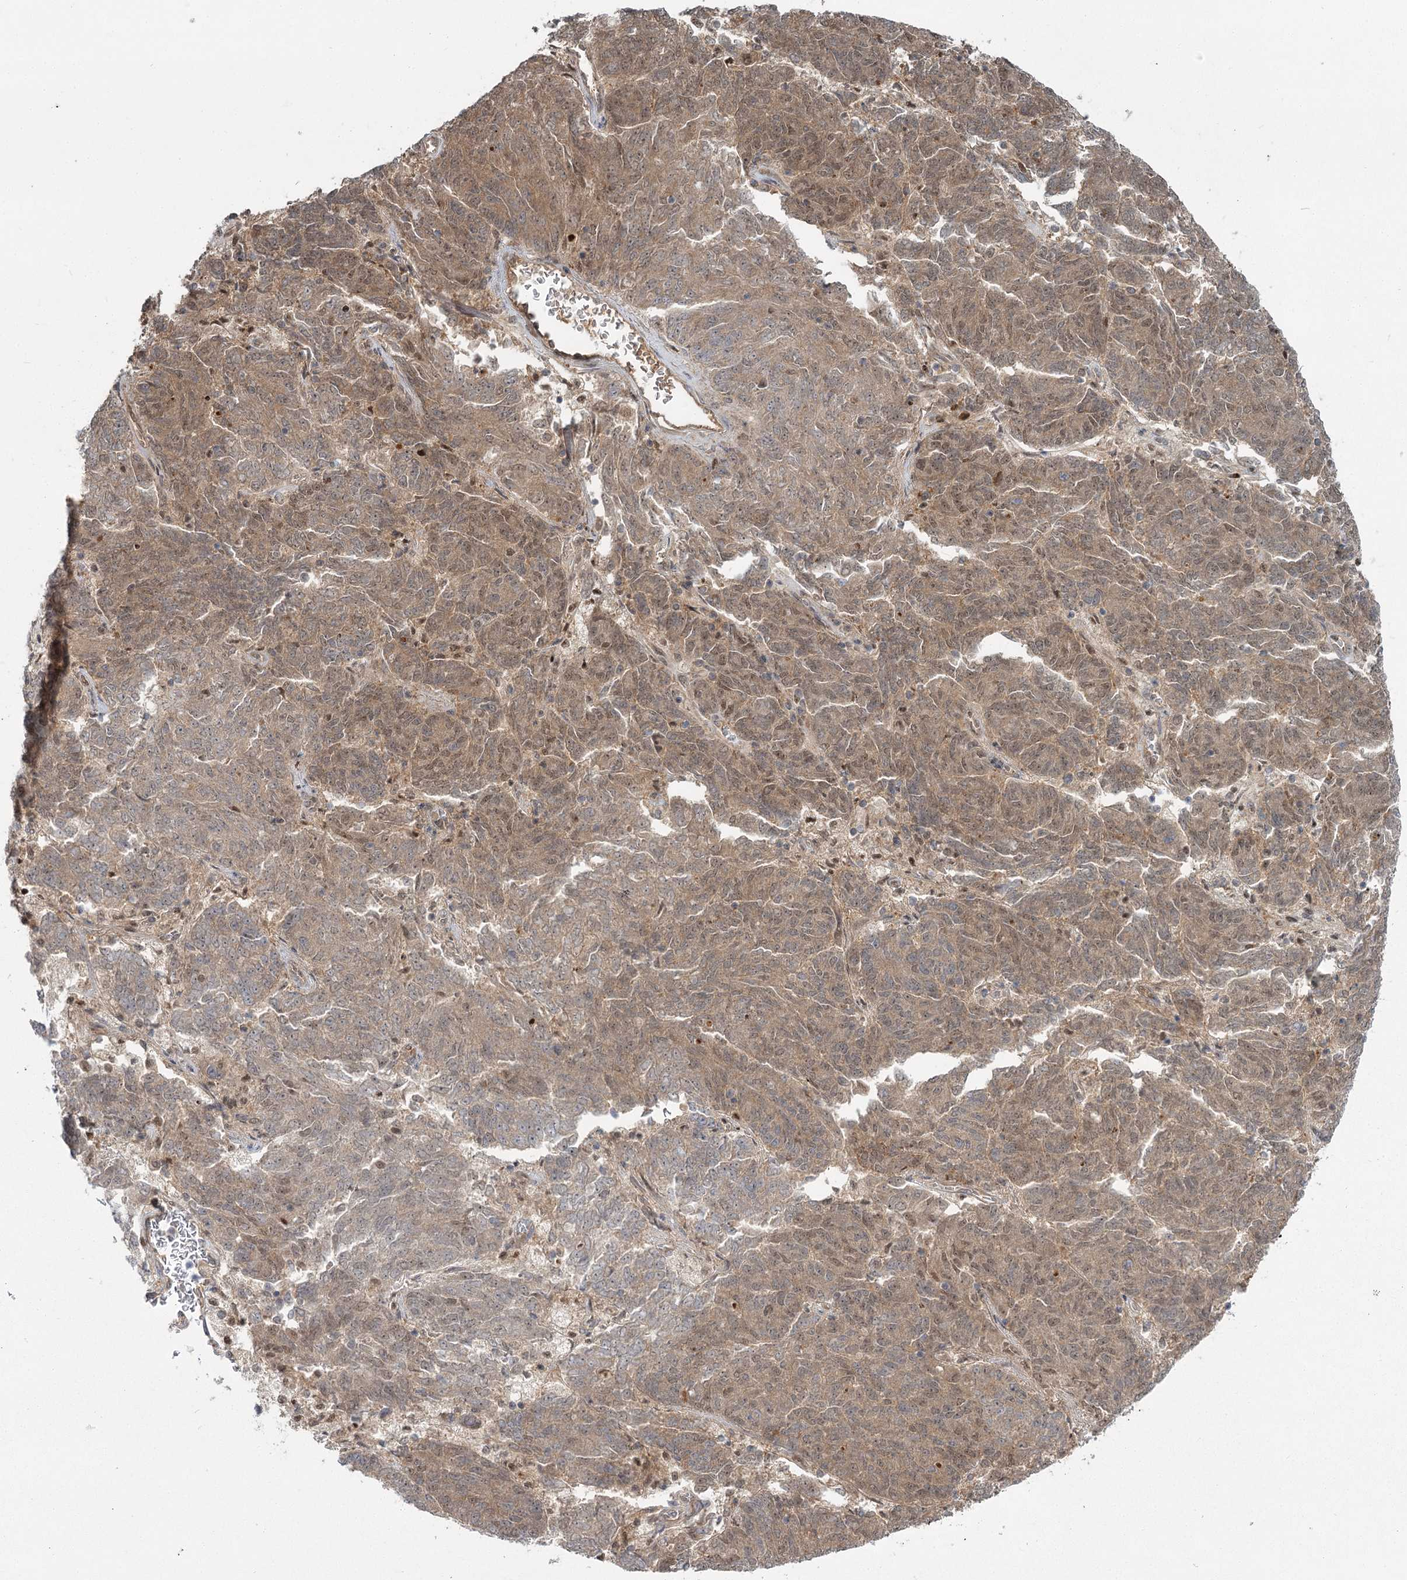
{"staining": {"intensity": "moderate", "quantity": "25%-75%", "location": "cytoplasmic/membranous,nuclear"}, "tissue": "endometrial cancer", "cell_type": "Tumor cells", "image_type": "cancer", "snomed": [{"axis": "morphology", "description": "Adenocarcinoma, NOS"}, {"axis": "topography", "description": "Endometrium"}], "caption": "Tumor cells display medium levels of moderate cytoplasmic/membranous and nuclear expression in approximately 25%-75% of cells in human adenocarcinoma (endometrial).", "gene": "THNSL1", "patient": {"sex": "female", "age": 80}}